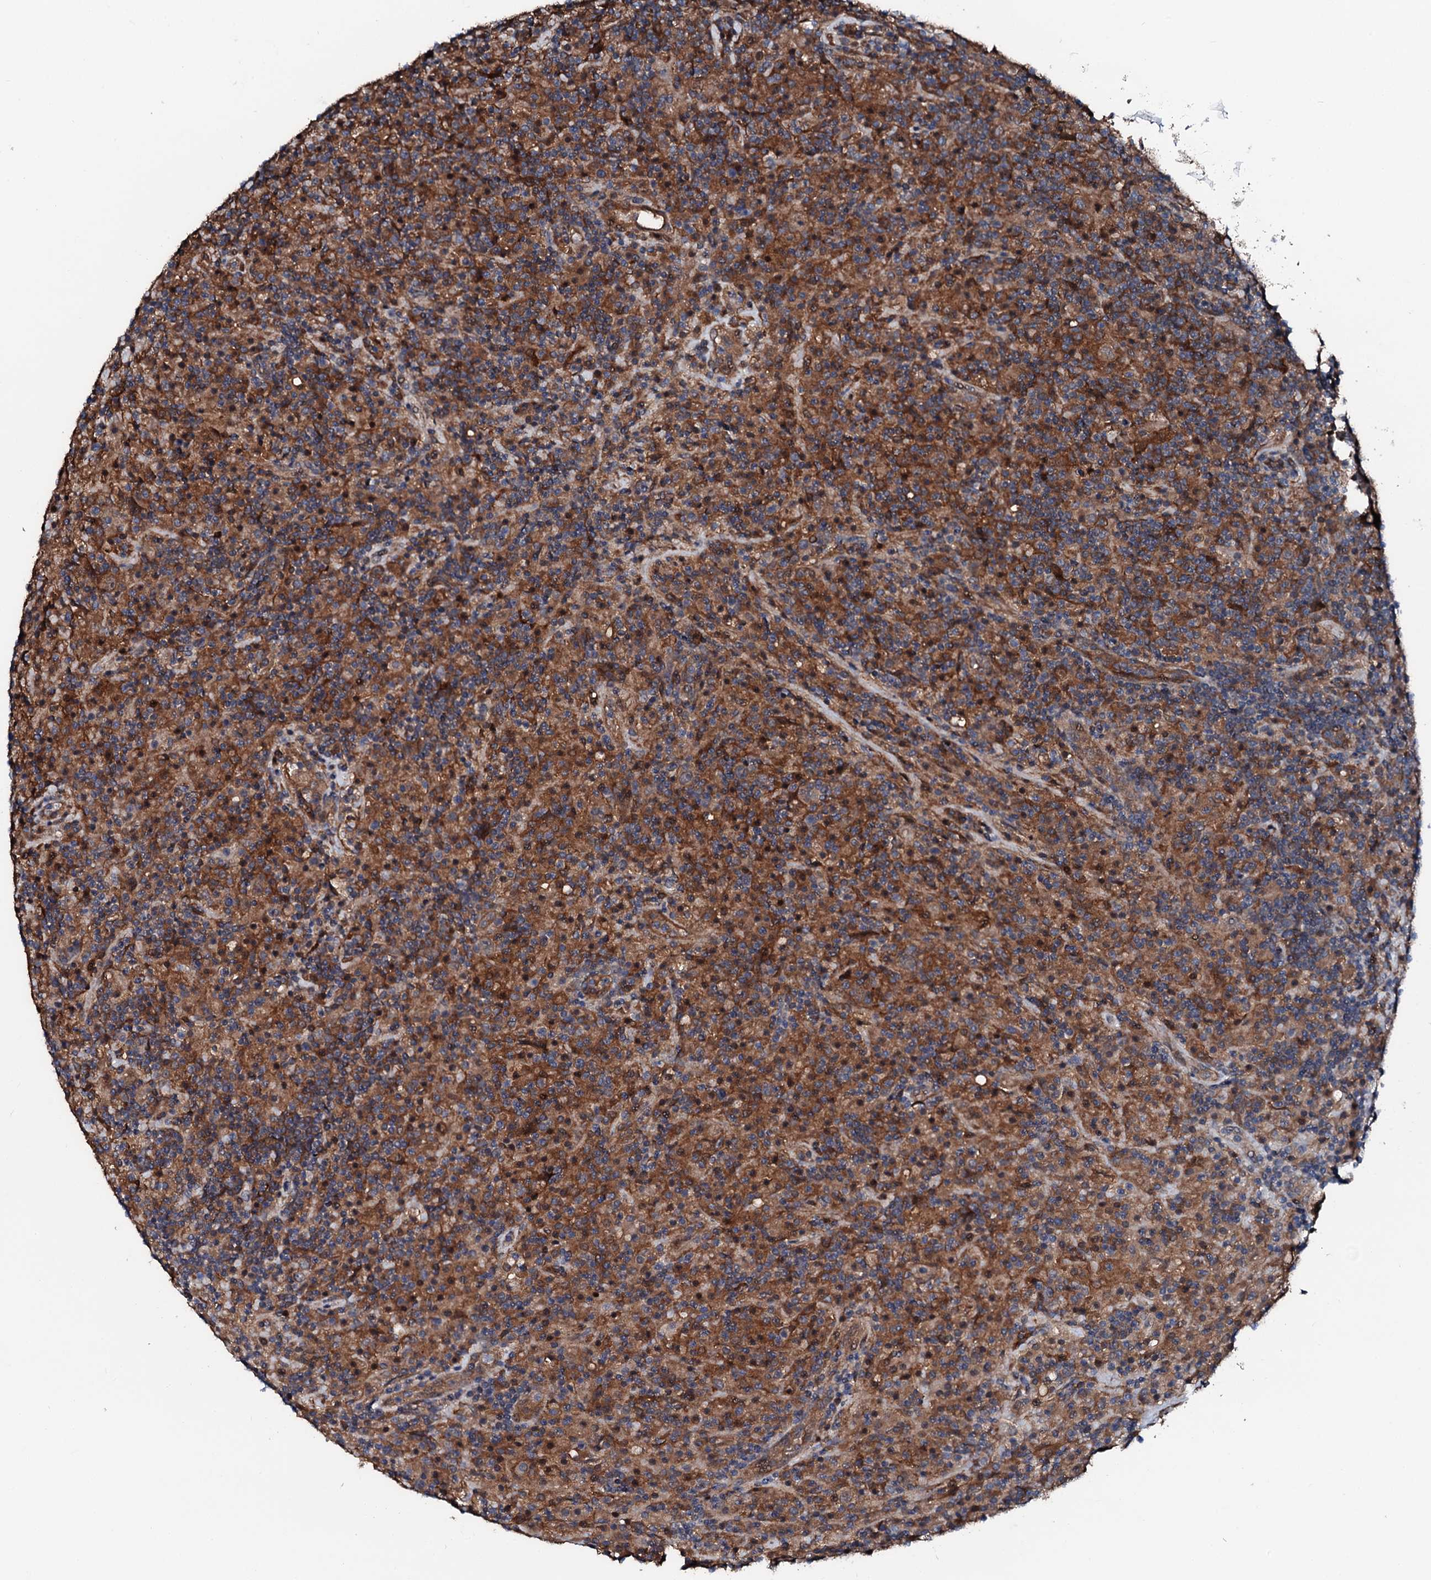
{"staining": {"intensity": "moderate", "quantity": ">75%", "location": "cytoplasmic/membranous"}, "tissue": "lymphoma", "cell_type": "Tumor cells", "image_type": "cancer", "snomed": [{"axis": "morphology", "description": "Hodgkin's disease, NOS"}, {"axis": "topography", "description": "Lymph node"}], "caption": "The image shows staining of Hodgkin's disease, revealing moderate cytoplasmic/membranous protein staining (brown color) within tumor cells.", "gene": "TRAFD1", "patient": {"sex": "male", "age": 70}}